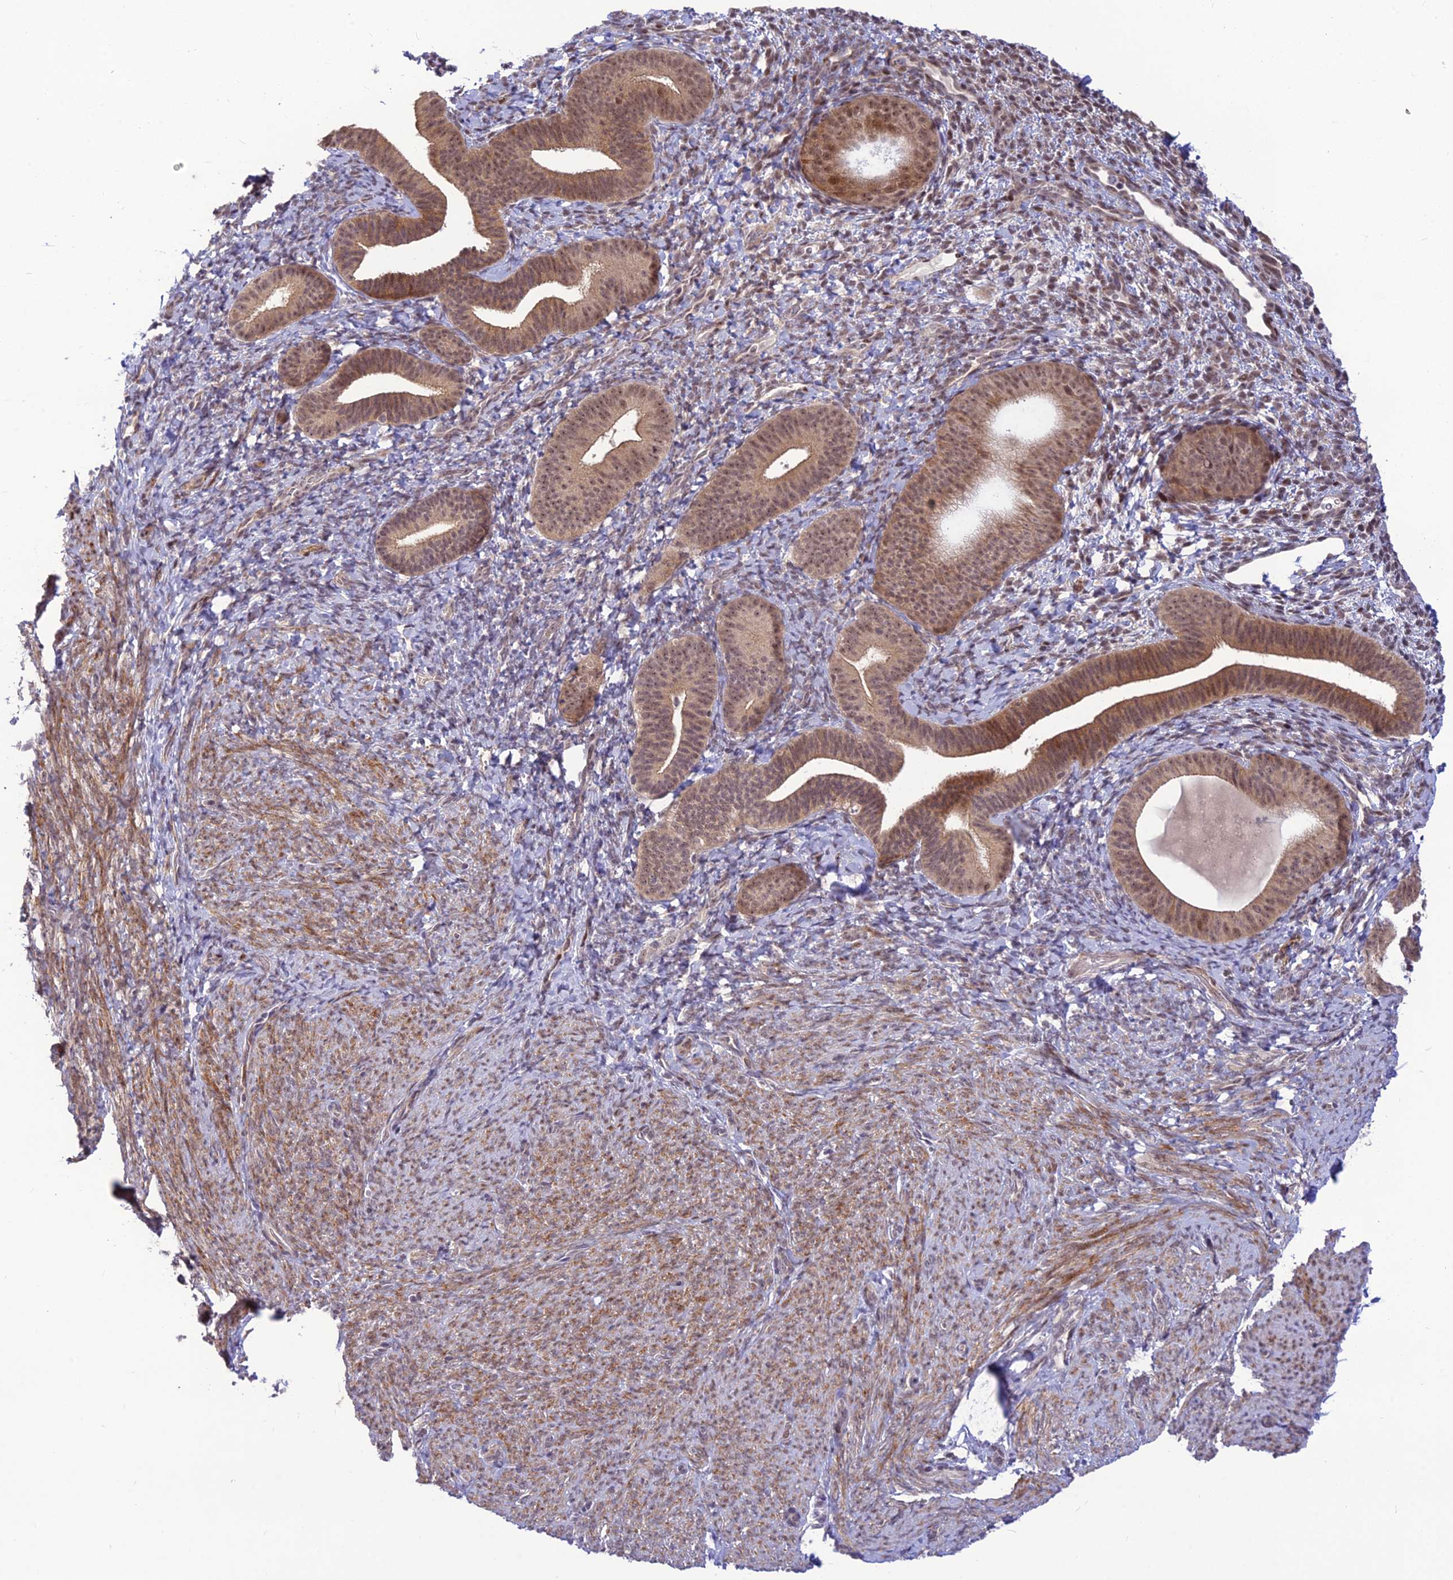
{"staining": {"intensity": "weak", "quantity": "<25%", "location": "nuclear"}, "tissue": "endometrium", "cell_type": "Cells in endometrial stroma", "image_type": "normal", "snomed": [{"axis": "morphology", "description": "Normal tissue, NOS"}, {"axis": "topography", "description": "Endometrium"}], "caption": "IHC histopathology image of normal endometrium: endometrium stained with DAB (3,3'-diaminobenzidine) exhibits no significant protein expression in cells in endometrial stroma.", "gene": "ASPDH", "patient": {"sex": "female", "age": 65}}